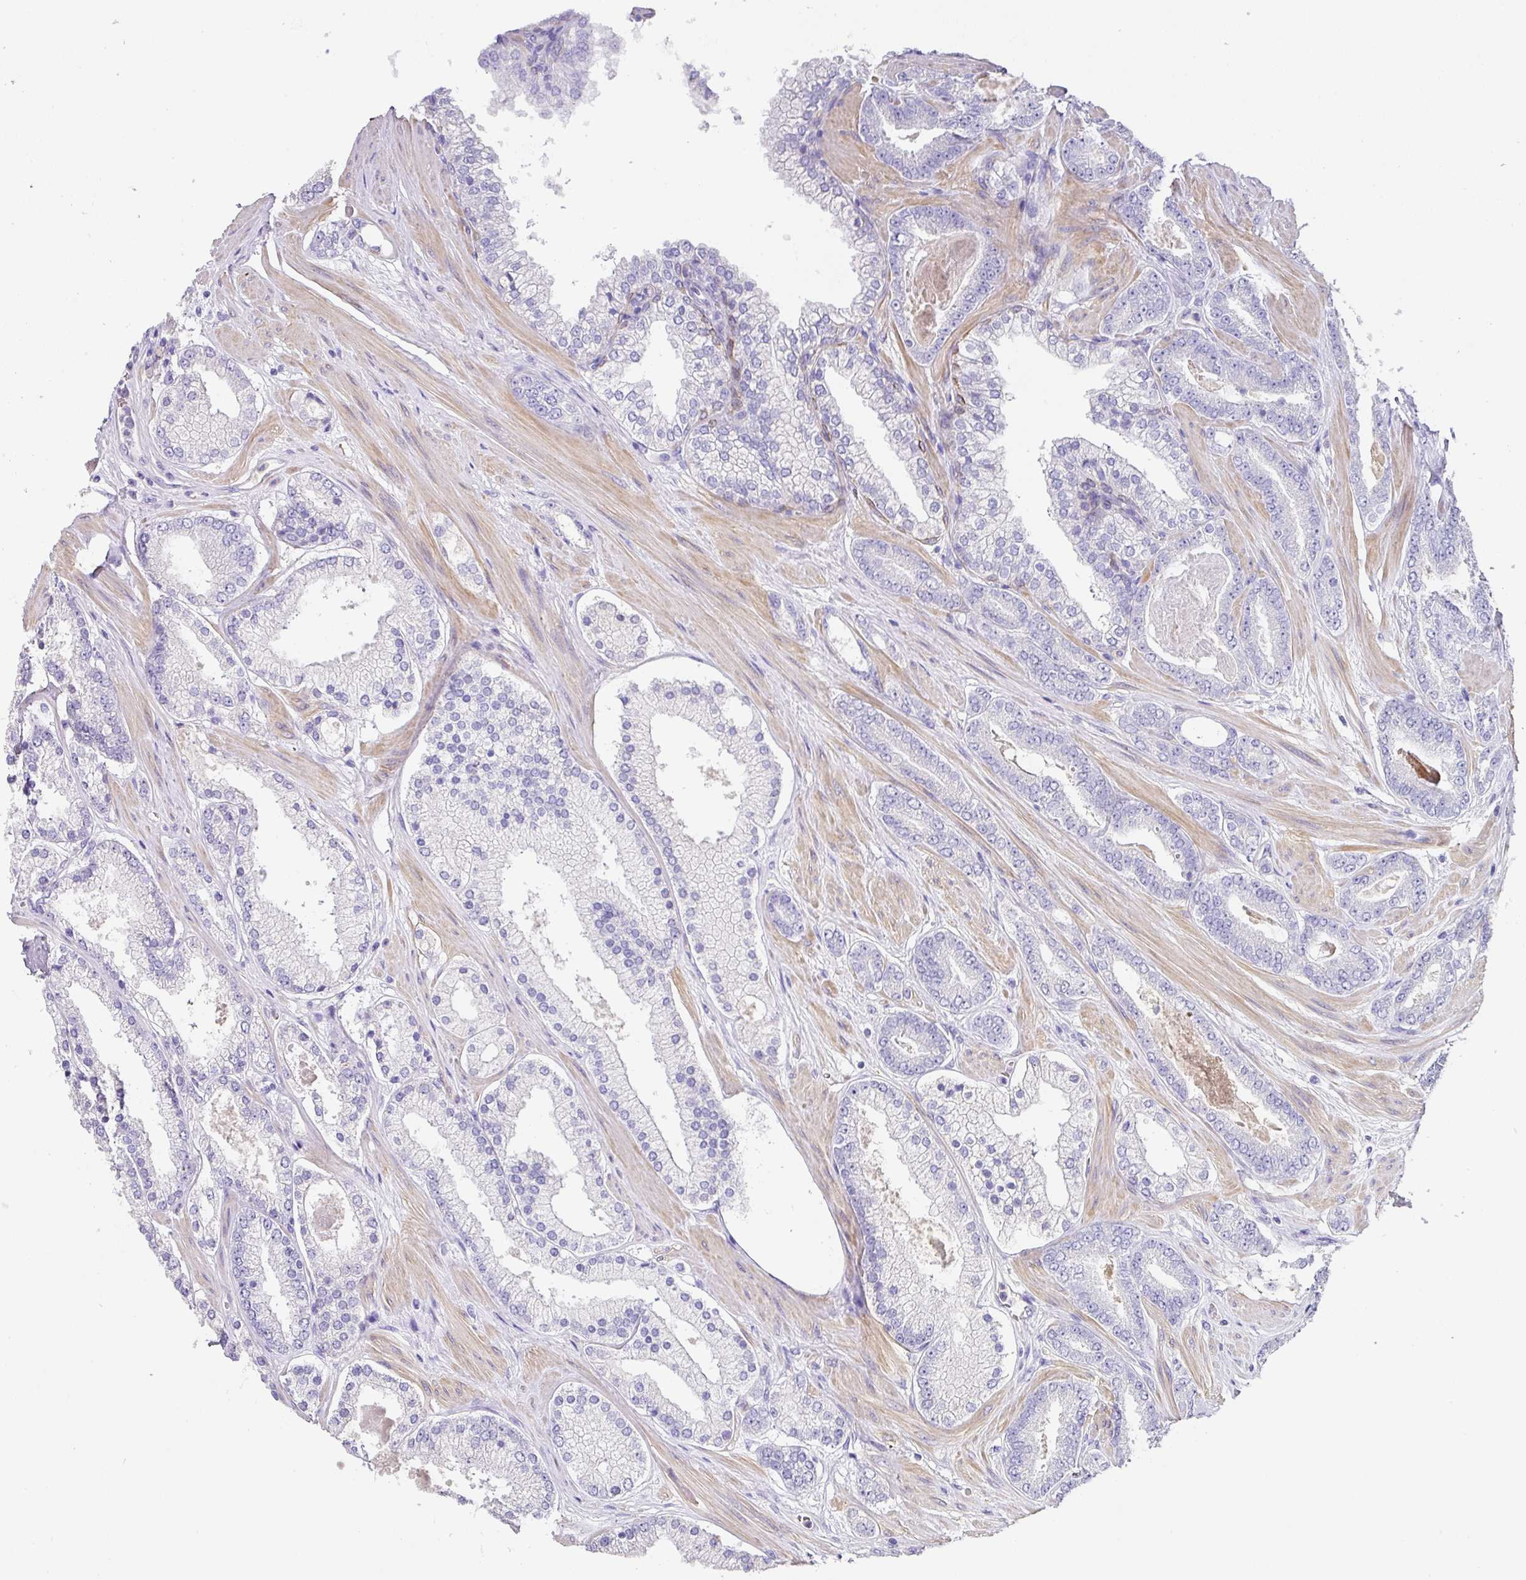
{"staining": {"intensity": "negative", "quantity": "none", "location": "none"}, "tissue": "prostate cancer", "cell_type": "Tumor cells", "image_type": "cancer", "snomed": [{"axis": "morphology", "description": "Adenocarcinoma, Low grade"}, {"axis": "topography", "description": "Prostate"}], "caption": "This is an immunohistochemistry (IHC) micrograph of adenocarcinoma (low-grade) (prostate). There is no expression in tumor cells.", "gene": "TARM1", "patient": {"sex": "male", "age": 42}}